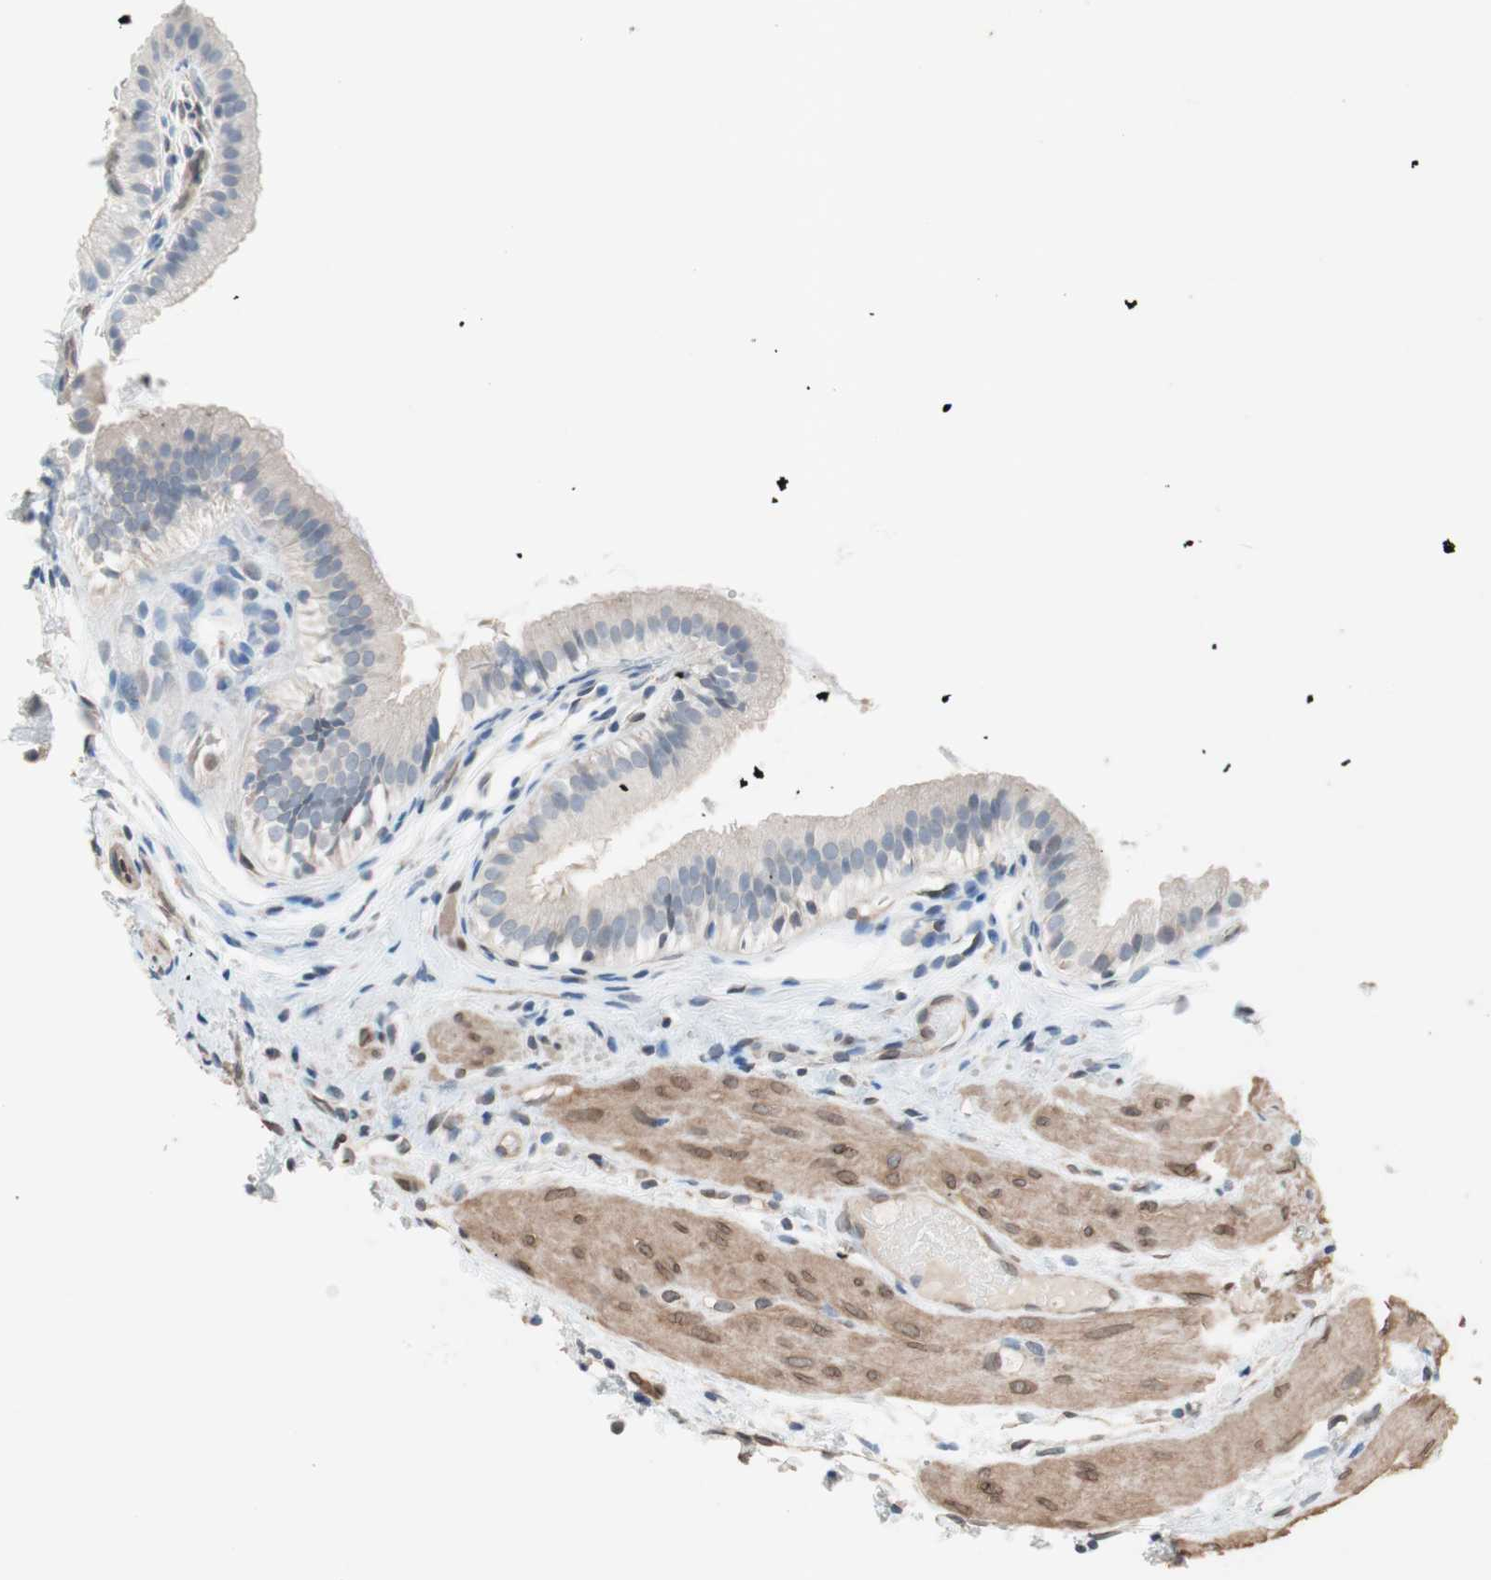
{"staining": {"intensity": "weak", "quantity": "<25%", "location": "cytoplasmic/membranous"}, "tissue": "gallbladder", "cell_type": "Glandular cells", "image_type": "normal", "snomed": [{"axis": "morphology", "description": "Normal tissue, NOS"}, {"axis": "topography", "description": "Gallbladder"}], "caption": "DAB immunohistochemical staining of normal gallbladder displays no significant expression in glandular cells.", "gene": "ARNT2", "patient": {"sex": "female", "age": 26}}